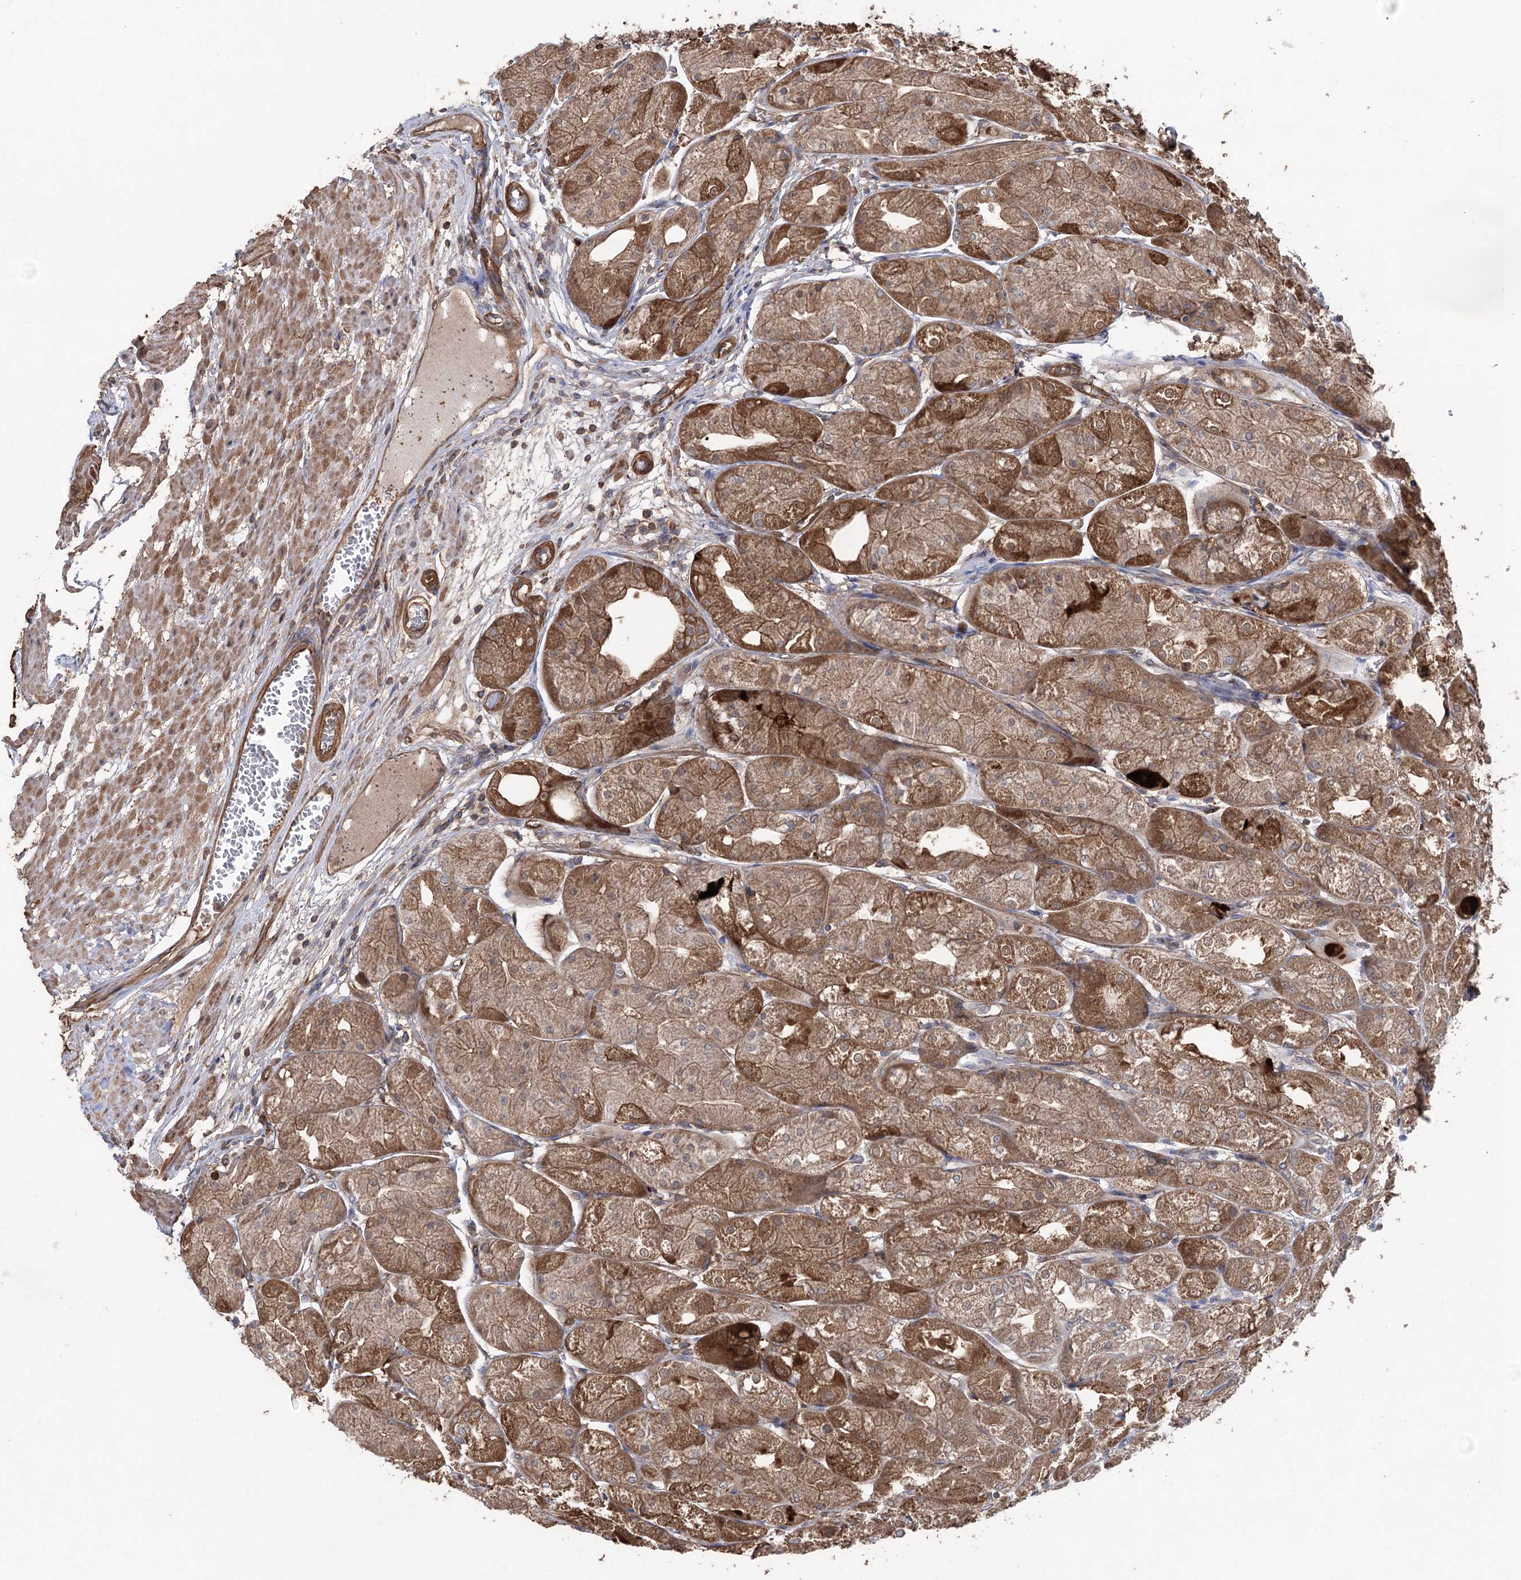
{"staining": {"intensity": "moderate", "quantity": ">75%", "location": "cytoplasmic/membranous"}, "tissue": "stomach", "cell_type": "Glandular cells", "image_type": "normal", "snomed": [{"axis": "morphology", "description": "Normal tissue, NOS"}, {"axis": "topography", "description": "Stomach, upper"}], "caption": "Protein analysis of unremarkable stomach exhibits moderate cytoplasmic/membranous positivity in about >75% of glandular cells. (Stains: DAB in brown, nuclei in blue, Microscopy: brightfield microscopy at high magnification).", "gene": "LARS2", "patient": {"sex": "male", "age": 72}}